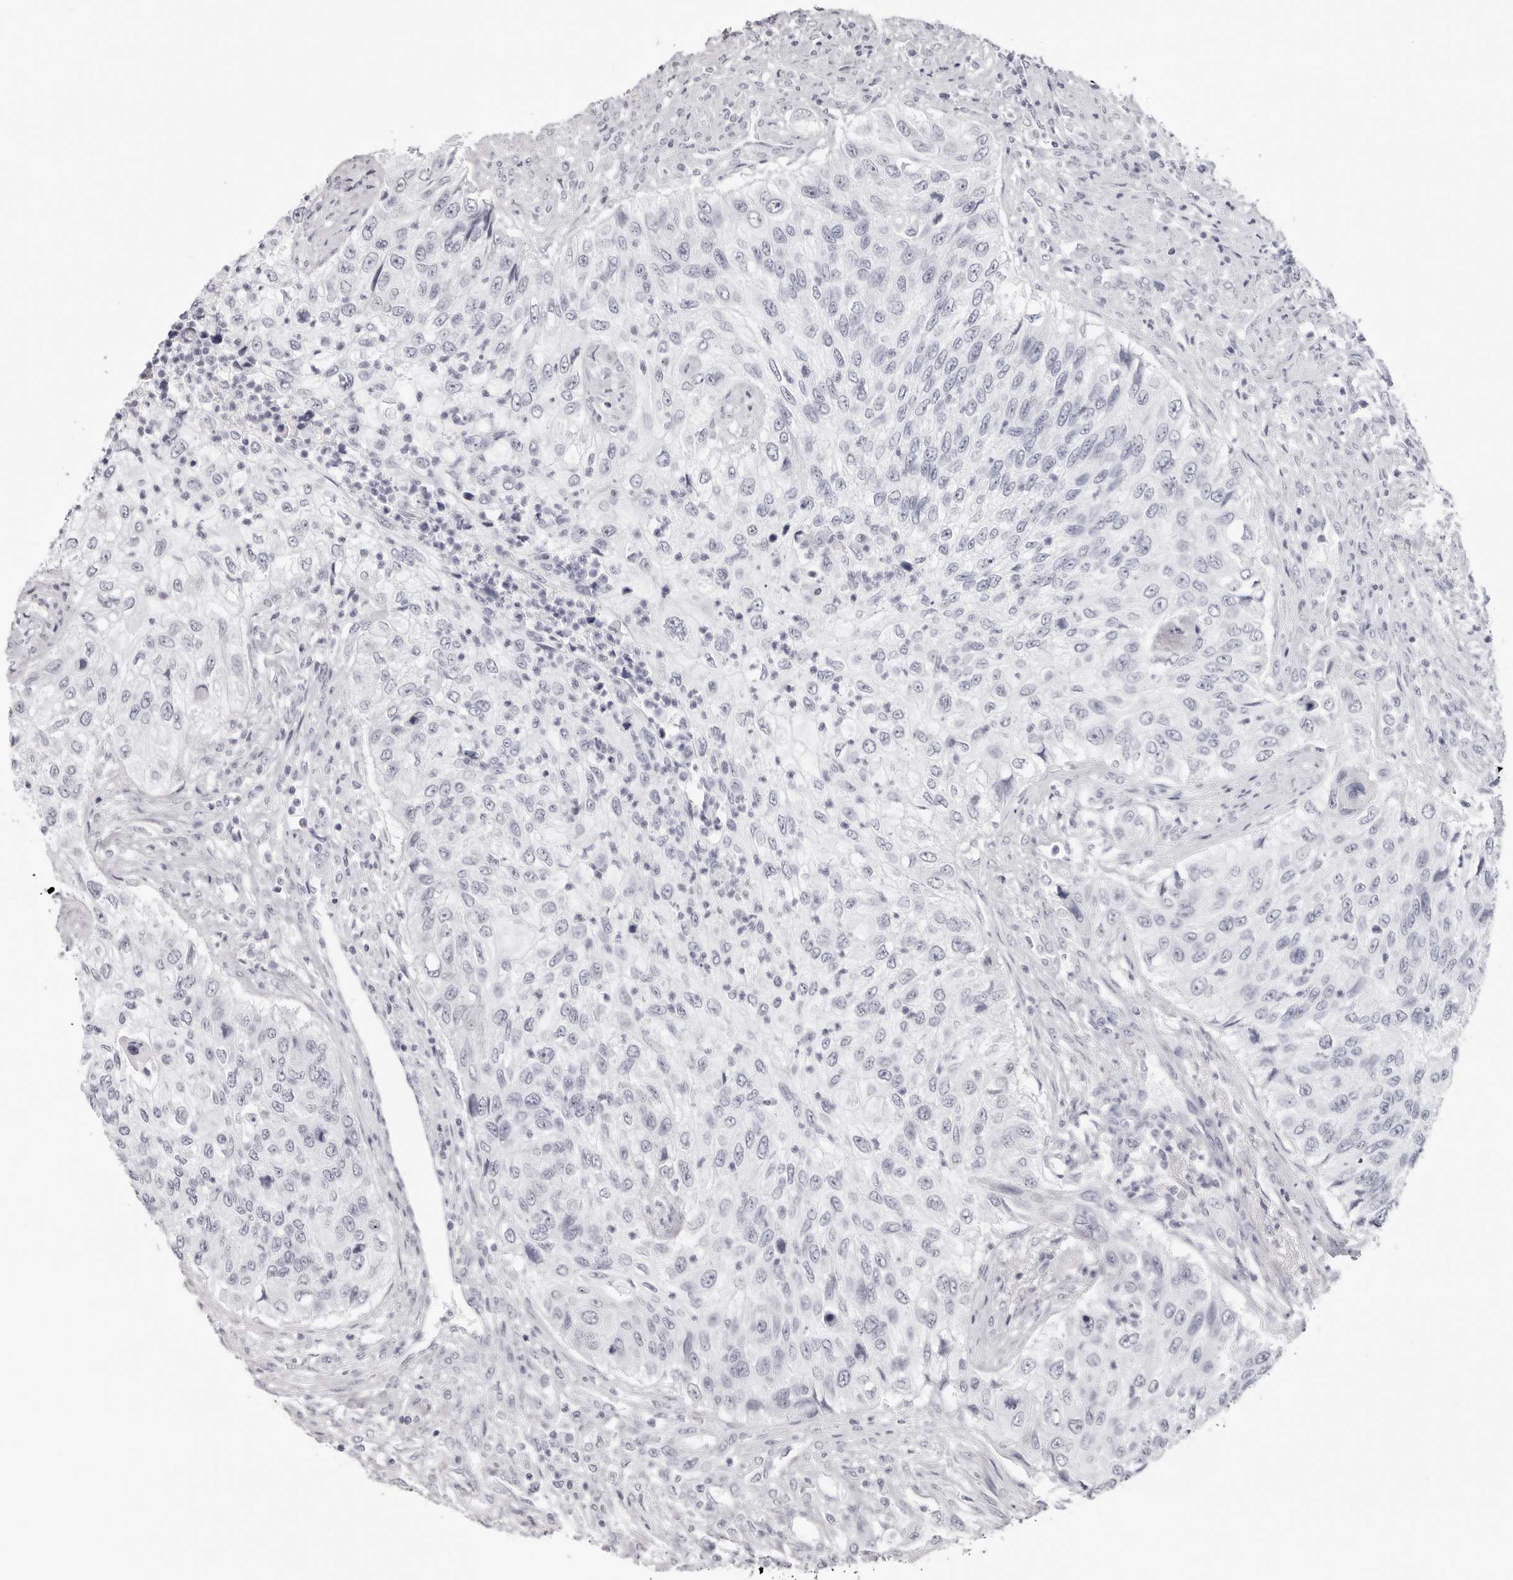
{"staining": {"intensity": "negative", "quantity": "none", "location": "none"}, "tissue": "urothelial cancer", "cell_type": "Tumor cells", "image_type": "cancer", "snomed": [{"axis": "morphology", "description": "Urothelial carcinoma, High grade"}, {"axis": "topography", "description": "Urinary bladder"}], "caption": "This histopathology image is of high-grade urothelial carcinoma stained with IHC to label a protein in brown with the nuclei are counter-stained blue. There is no staining in tumor cells.", "gene": "INSL3", "patient": {"sex": "female", "age": 60}}